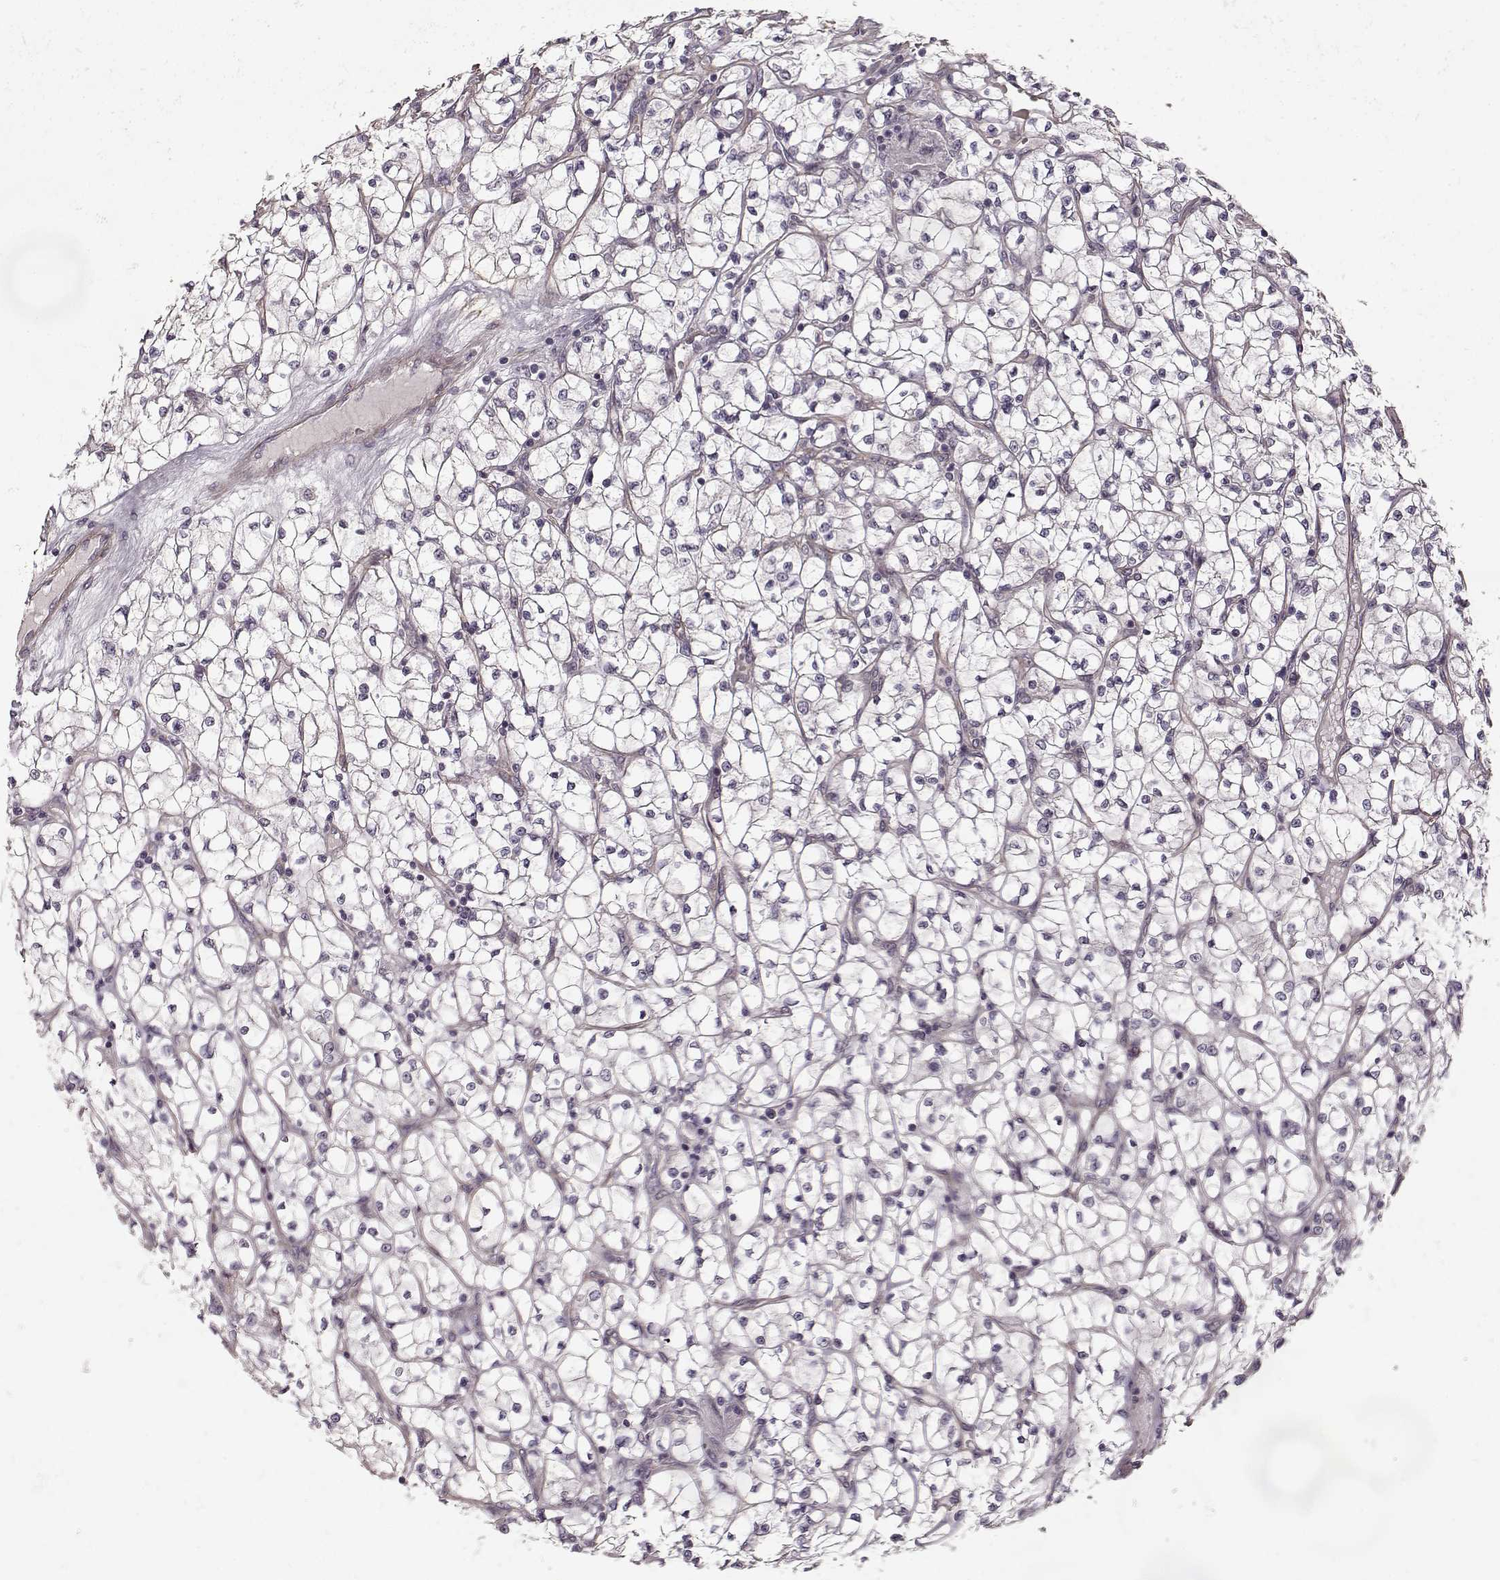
{"staining": {"intensity": "negative", "quantity": "none", "location": "none"}, "tissue": "renal cancer", "cell_type": "Tumor cells", "image_type": "cancer", "snomed": [{"axis": "morphology", "description": "Adenocarcinoma, NOS"}, {"axis": "topography", "description": "Kidney"}], "caption": "This is an immunohistochemistry photomicrograph of human renal cancer. There is no positivity in tumor cells.", "gene": "LAMB2", "patient": {"sex": "female", "age": 64}}